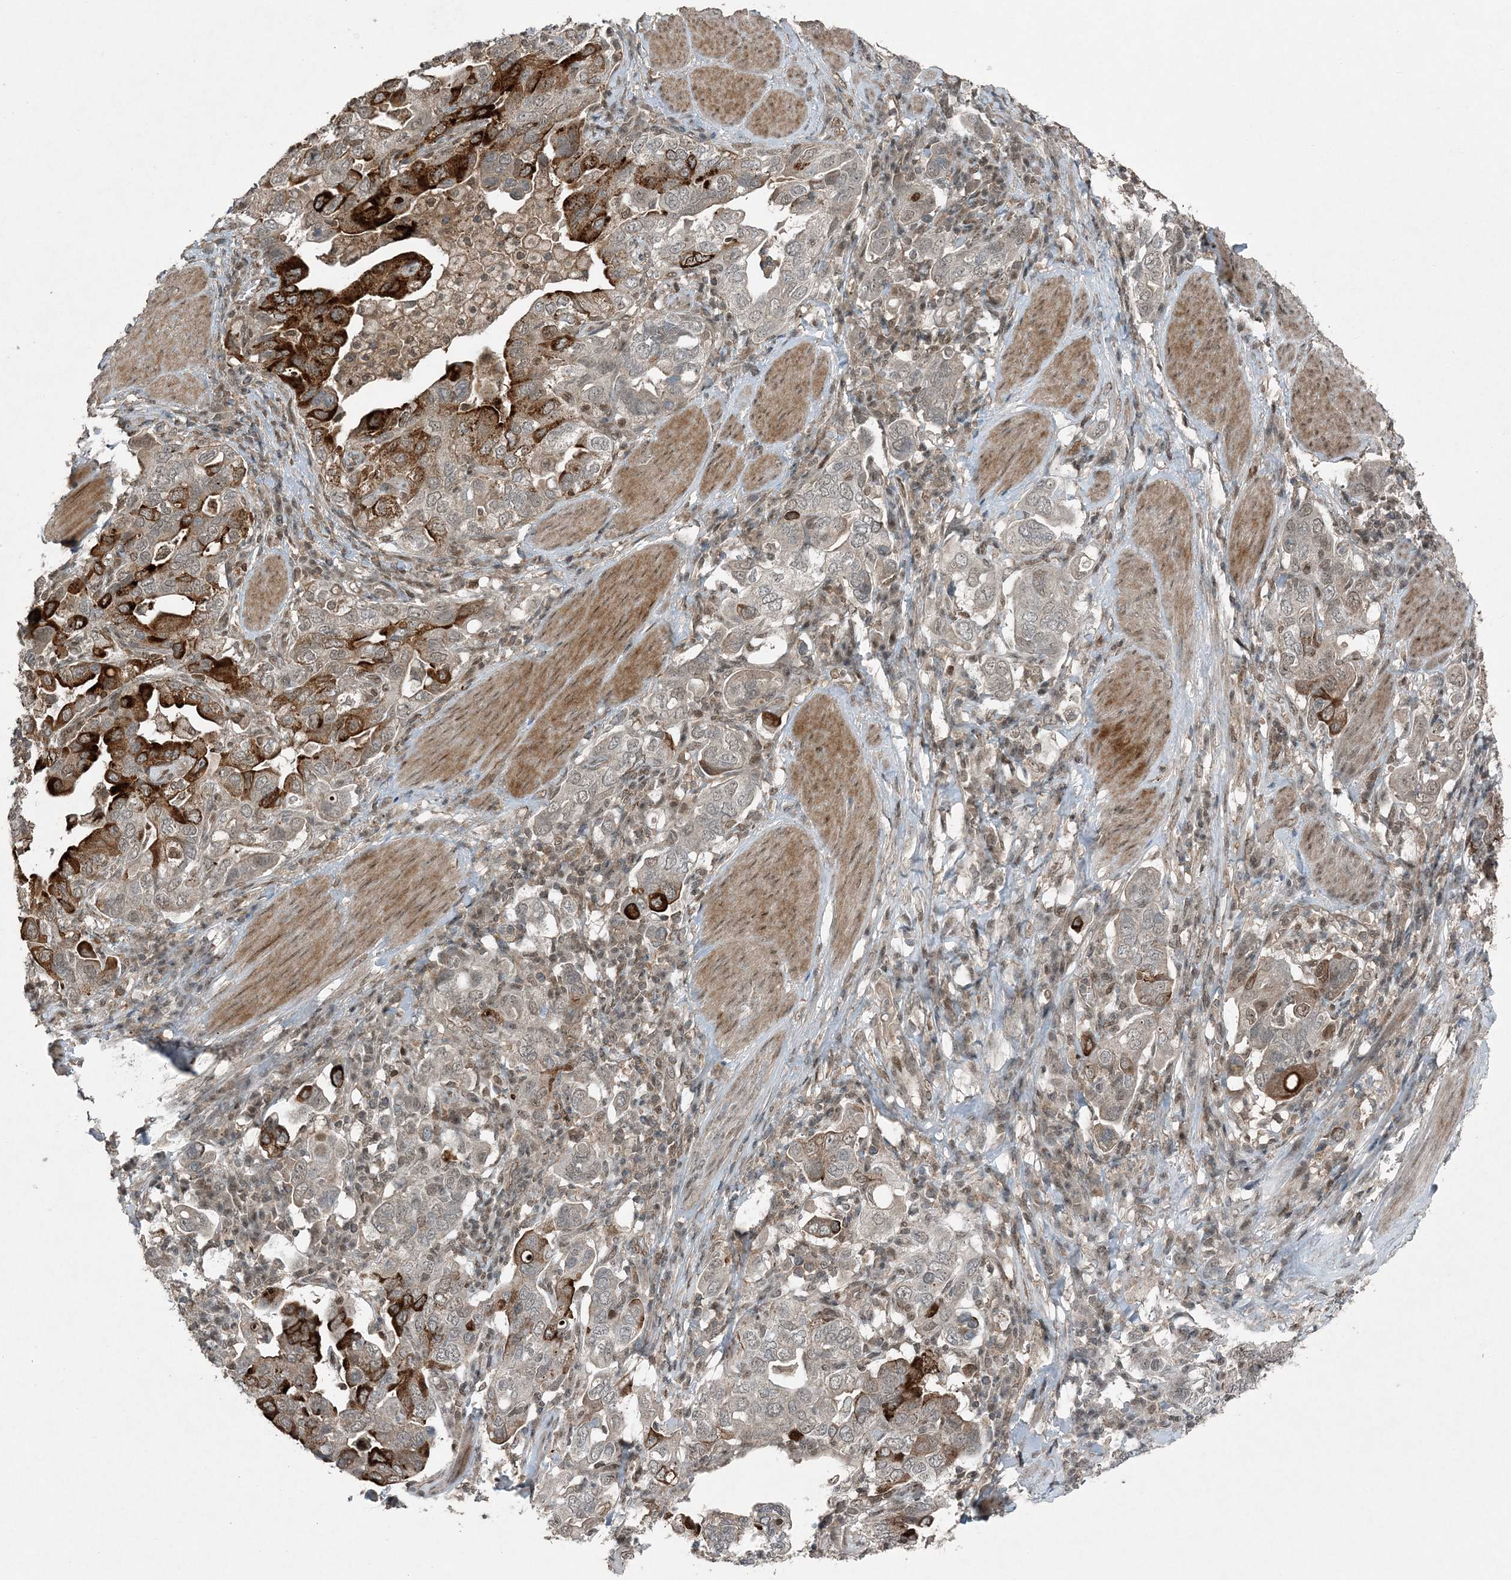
{"staining": {"intensity": "strong", "quantity": "25%-75%", "location": "cytoplasmic/membranous"}, "tissue": "stomach cancer", "cell_type": "Tumor cells", "image_type": "cancer", "snomed": [{"axis": "morphology", "description": "Adenocarcinoma, NOS"}, {"axis": "topography", "description": "Stomach, upper"}], "caption": "IHC photomicrograph of neoplastic tissue: adenocarcinoma (stomach) stained using IHC shows high levels of strong protein expression localized specifically in the cytoplasmic/membranous of tumor cells, appearing as a cytoplasmic/membranous brown color.", "gene": "COPS7B", "patient": {"sex": "male", "age": 62}}